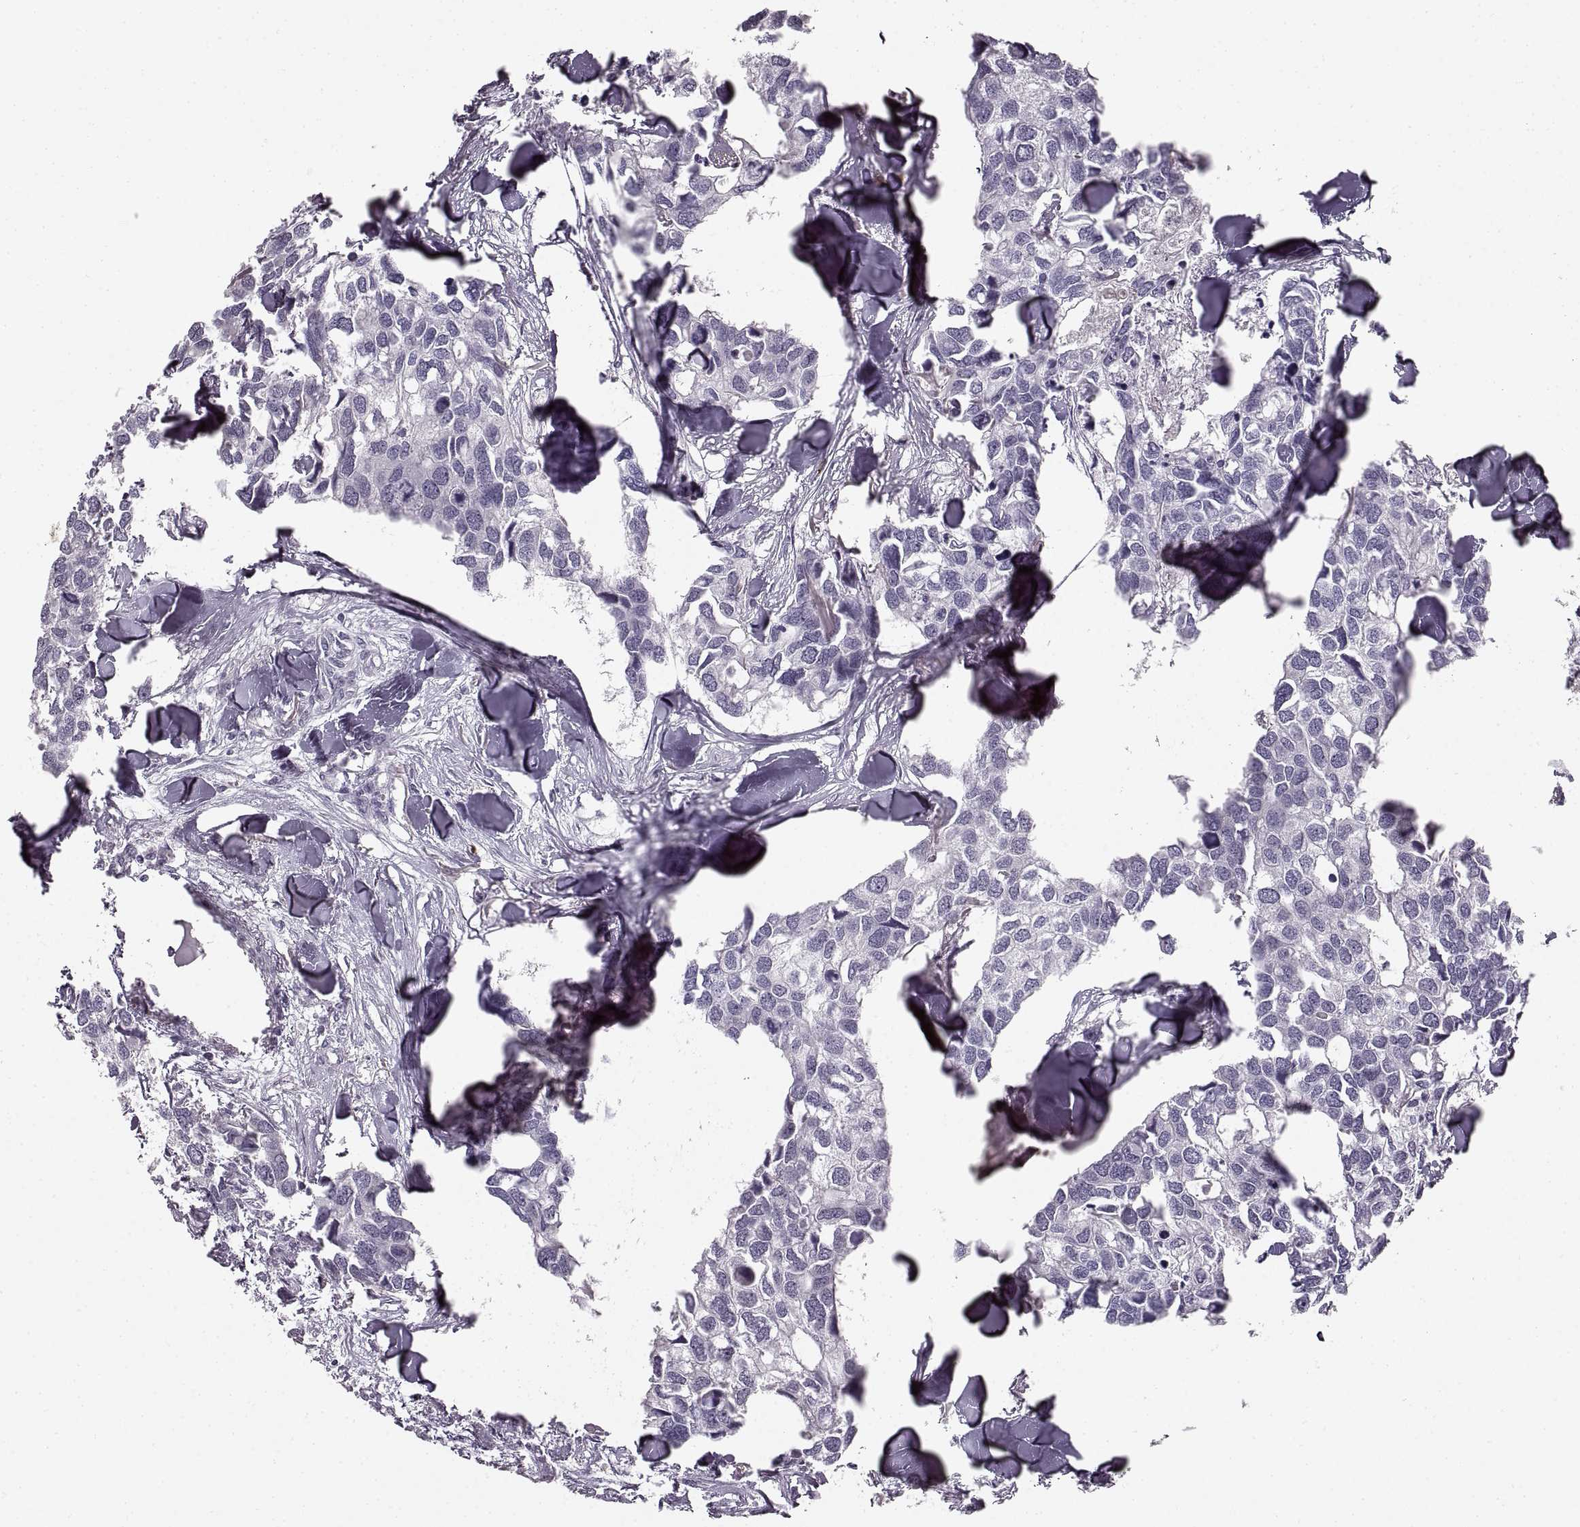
{"staining": {"intensity": "negative", "quantity": "none", "location": "none"}, "tissue": "breast cancer", "cell_type": "Tumor cells", "image_type": "cancer", "snomed": [{"axis": "morphology", "description": "Duct carcinoma"}, {"axis": "topography", "description": "Breast"}], "caption": "An immunohistochemistry (IHC) histopathology image of breast cancer is shown. There is no staining in tumor cells of breast cancer.", "gene": "CNTN1", "patient": {"sex": "female", "age": 83}}